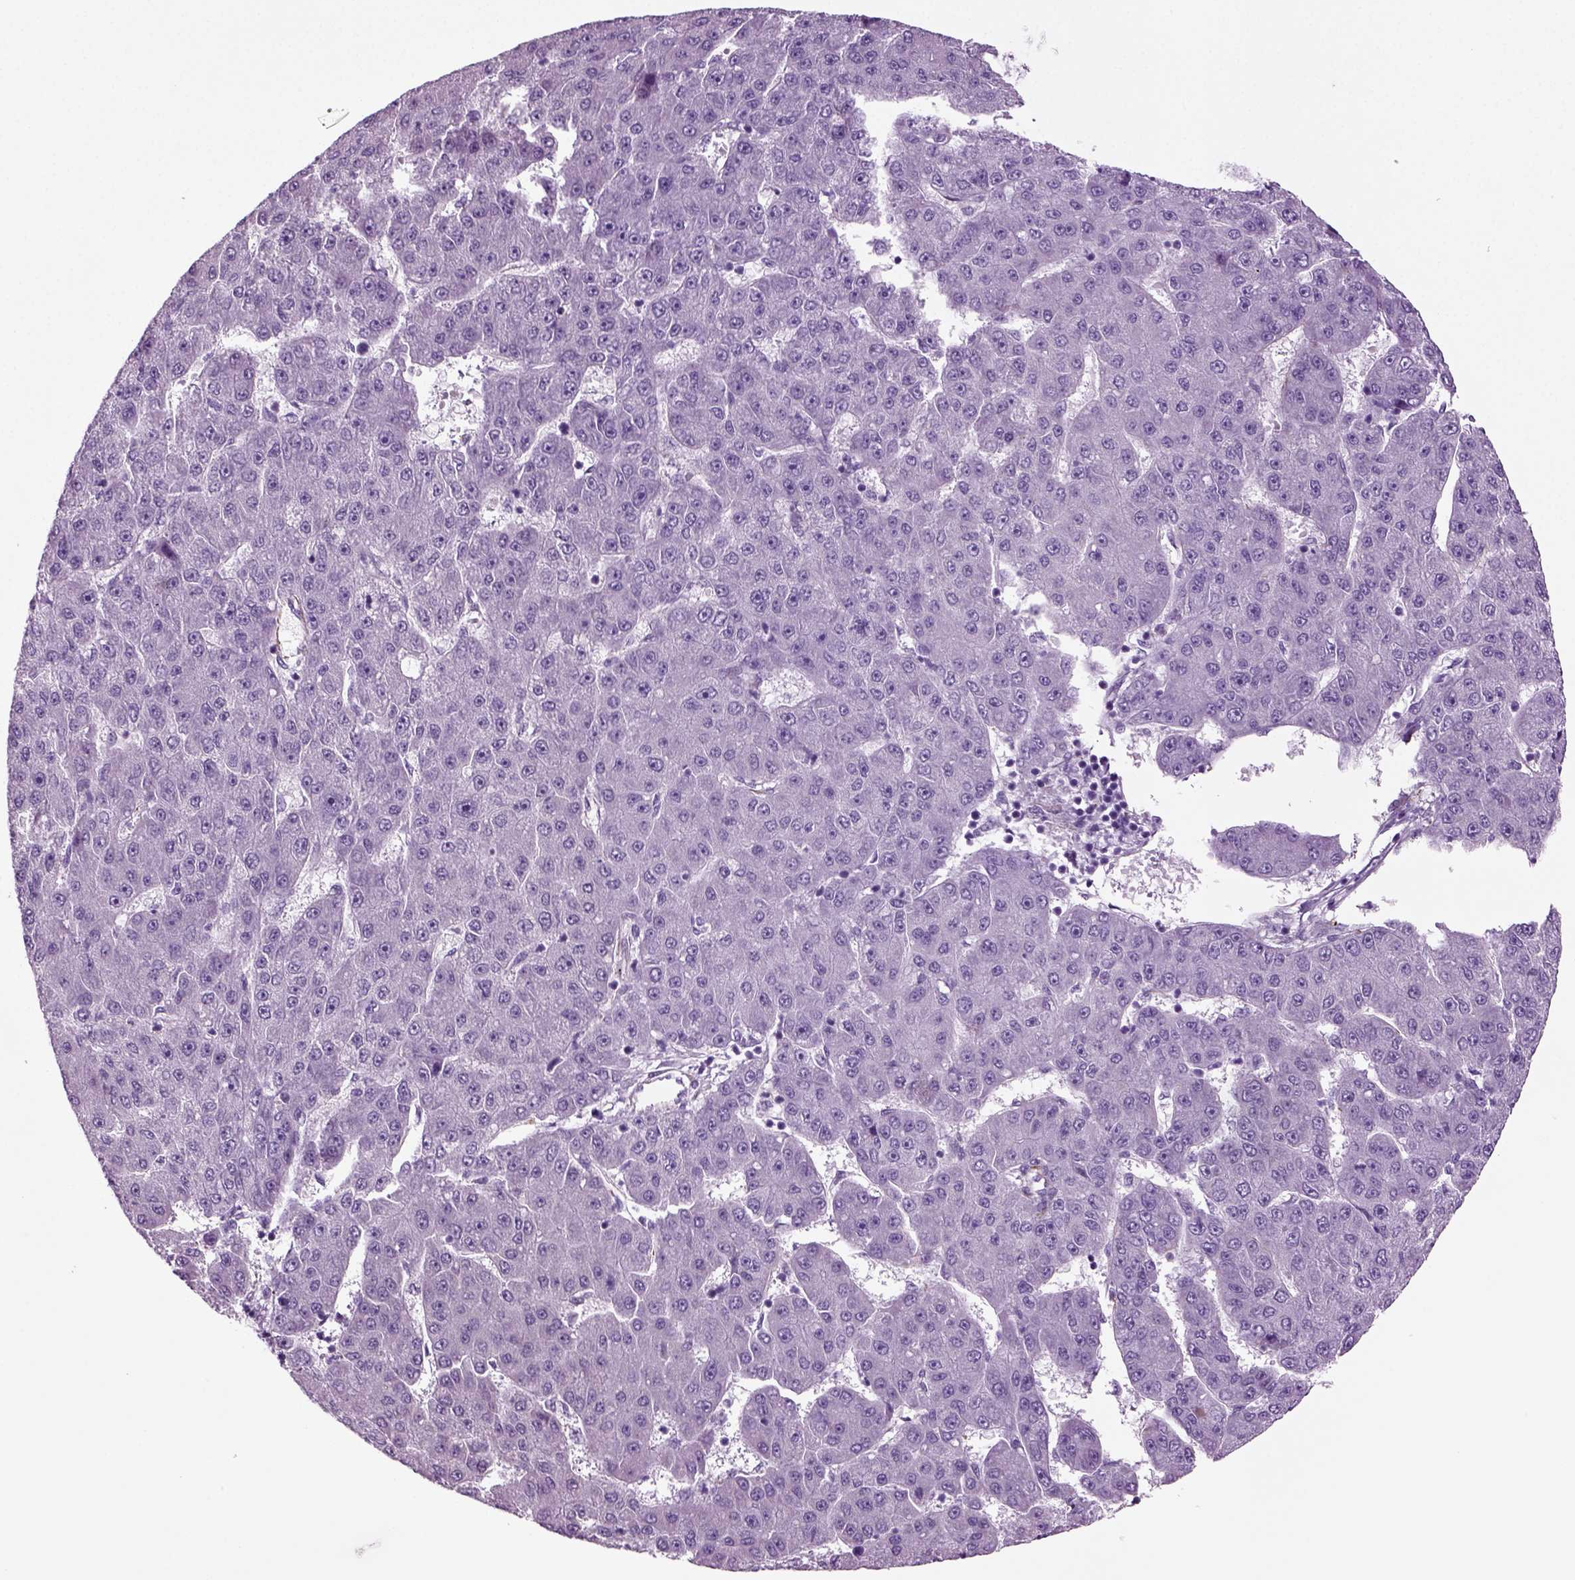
{"staining": {"intensity": "negative", "quantity": "none", "location": "none"}, "tissue": "liver cancer", "cell_type": "Tumor cells", "image_type": "cancer", "snomed": [{"axis": "morphology", "description": "Carcinoma, Hepatocellular, NOS"}, {"axis": "topography", "description": "Liver"}], "caption": "High magnification brightfield microscopy of liver hepatocellular carcinoma stained with DAB (3,3'-diaminobenzidine) (brown) and counterstained with hematoxylin (blue): tumor cells show no significant positivity.", "gene": "ACER3", "patient": {"sex": "male", "age": 67}}